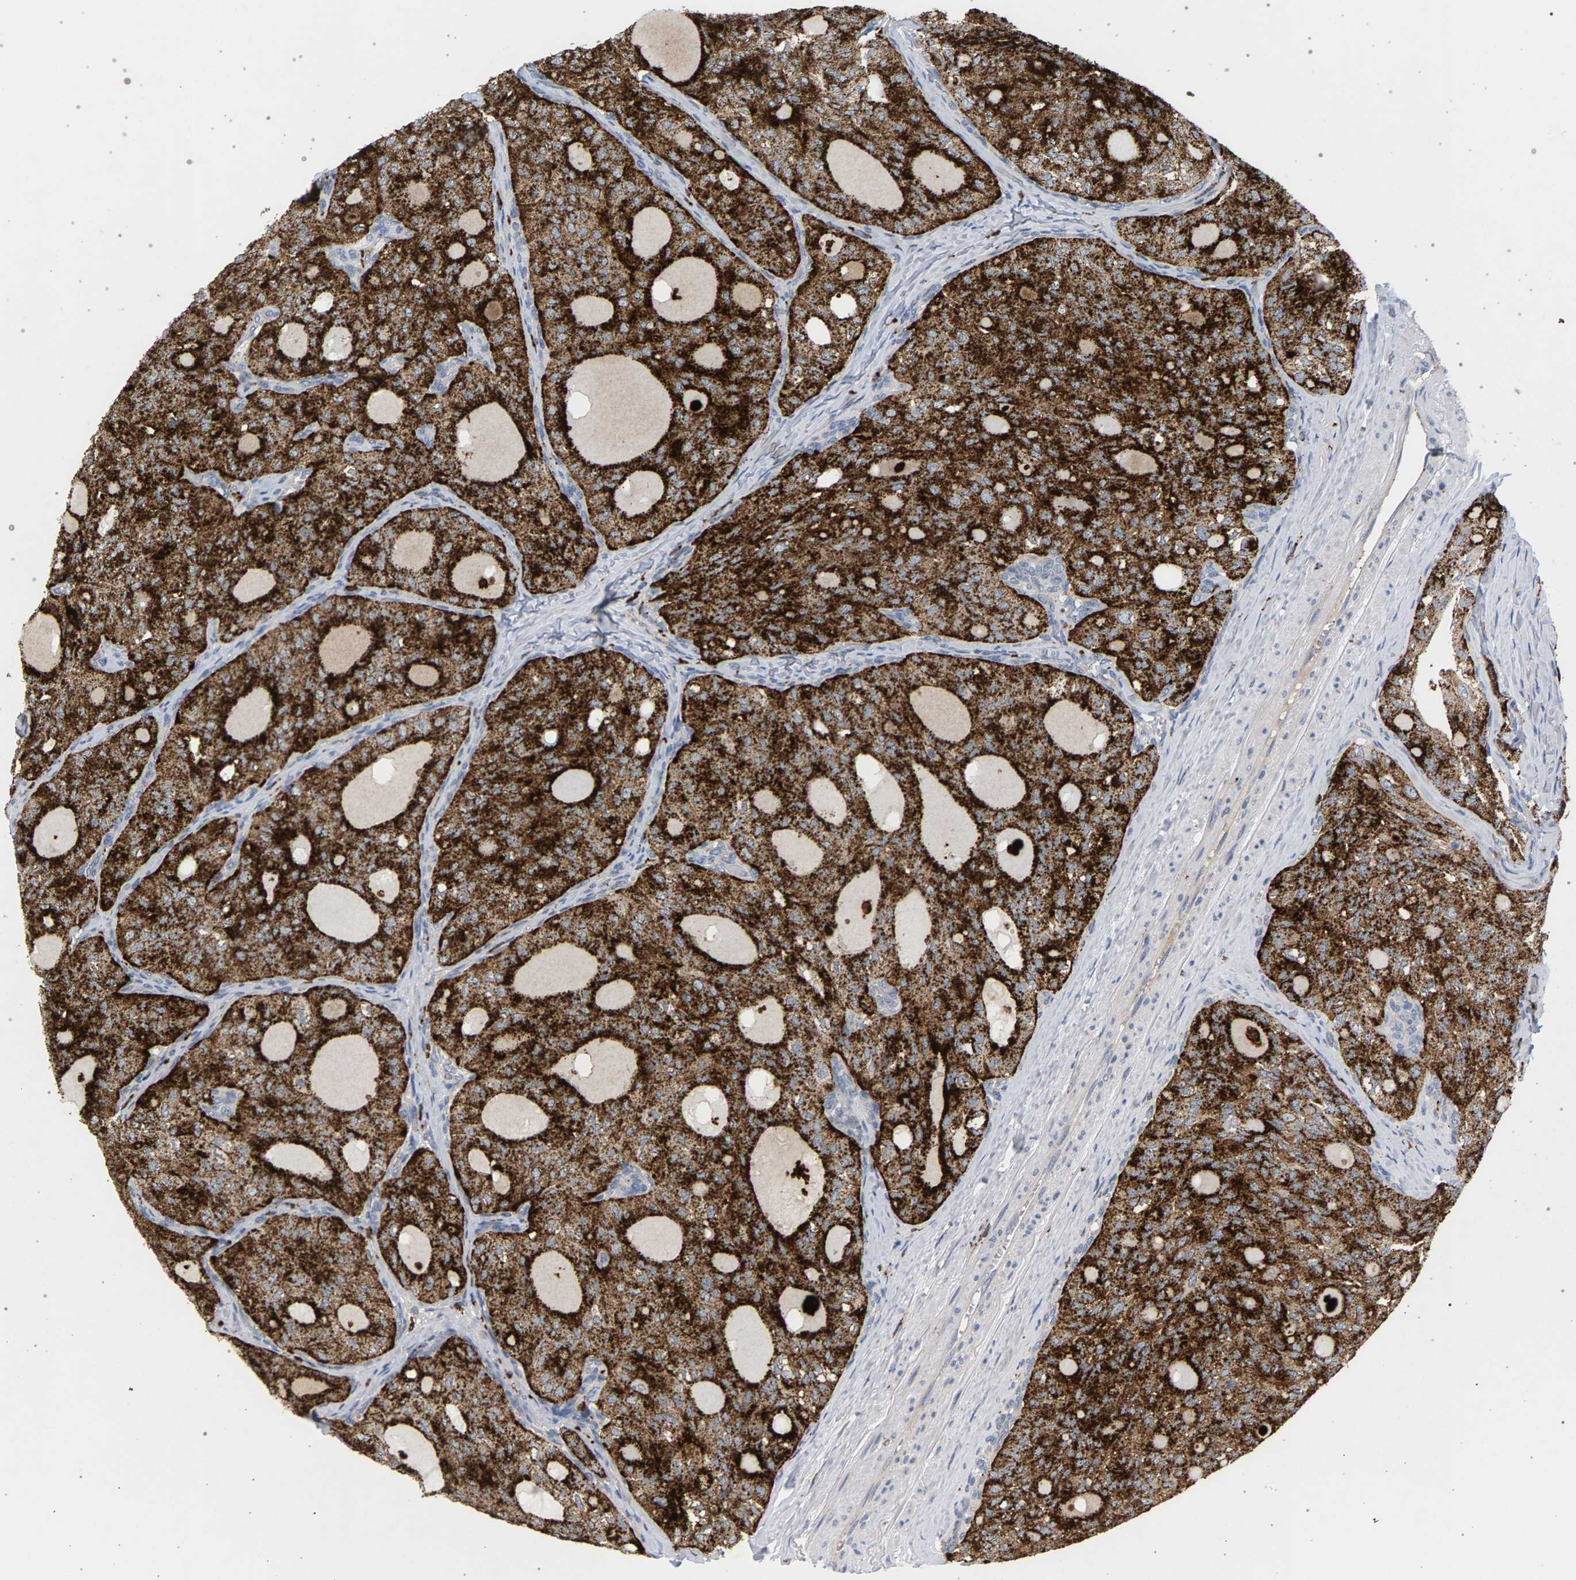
{"staining": {"intensity": "strong", "quantity": ">75%", "location": "cytoplasmic/membranous"}, "tissue": "thyroid cancer", "cell_type": "Tumor cells", "image_type": "cancer", "snomed": [{"axis": "morphology", "description": "Follicular adenoma carcinoma, NOS"}, {"axis": "topography", "description": "Thyroid gland"}], "caption": "Immunohistochemistry (IHC) of human thyroid cancer displays high levels of strong cytoplasmic/membranous expression in approximately >75% of tumor cells.", "gene": "MAMDC2", "patient": {"sex": "male", "age": 75}}